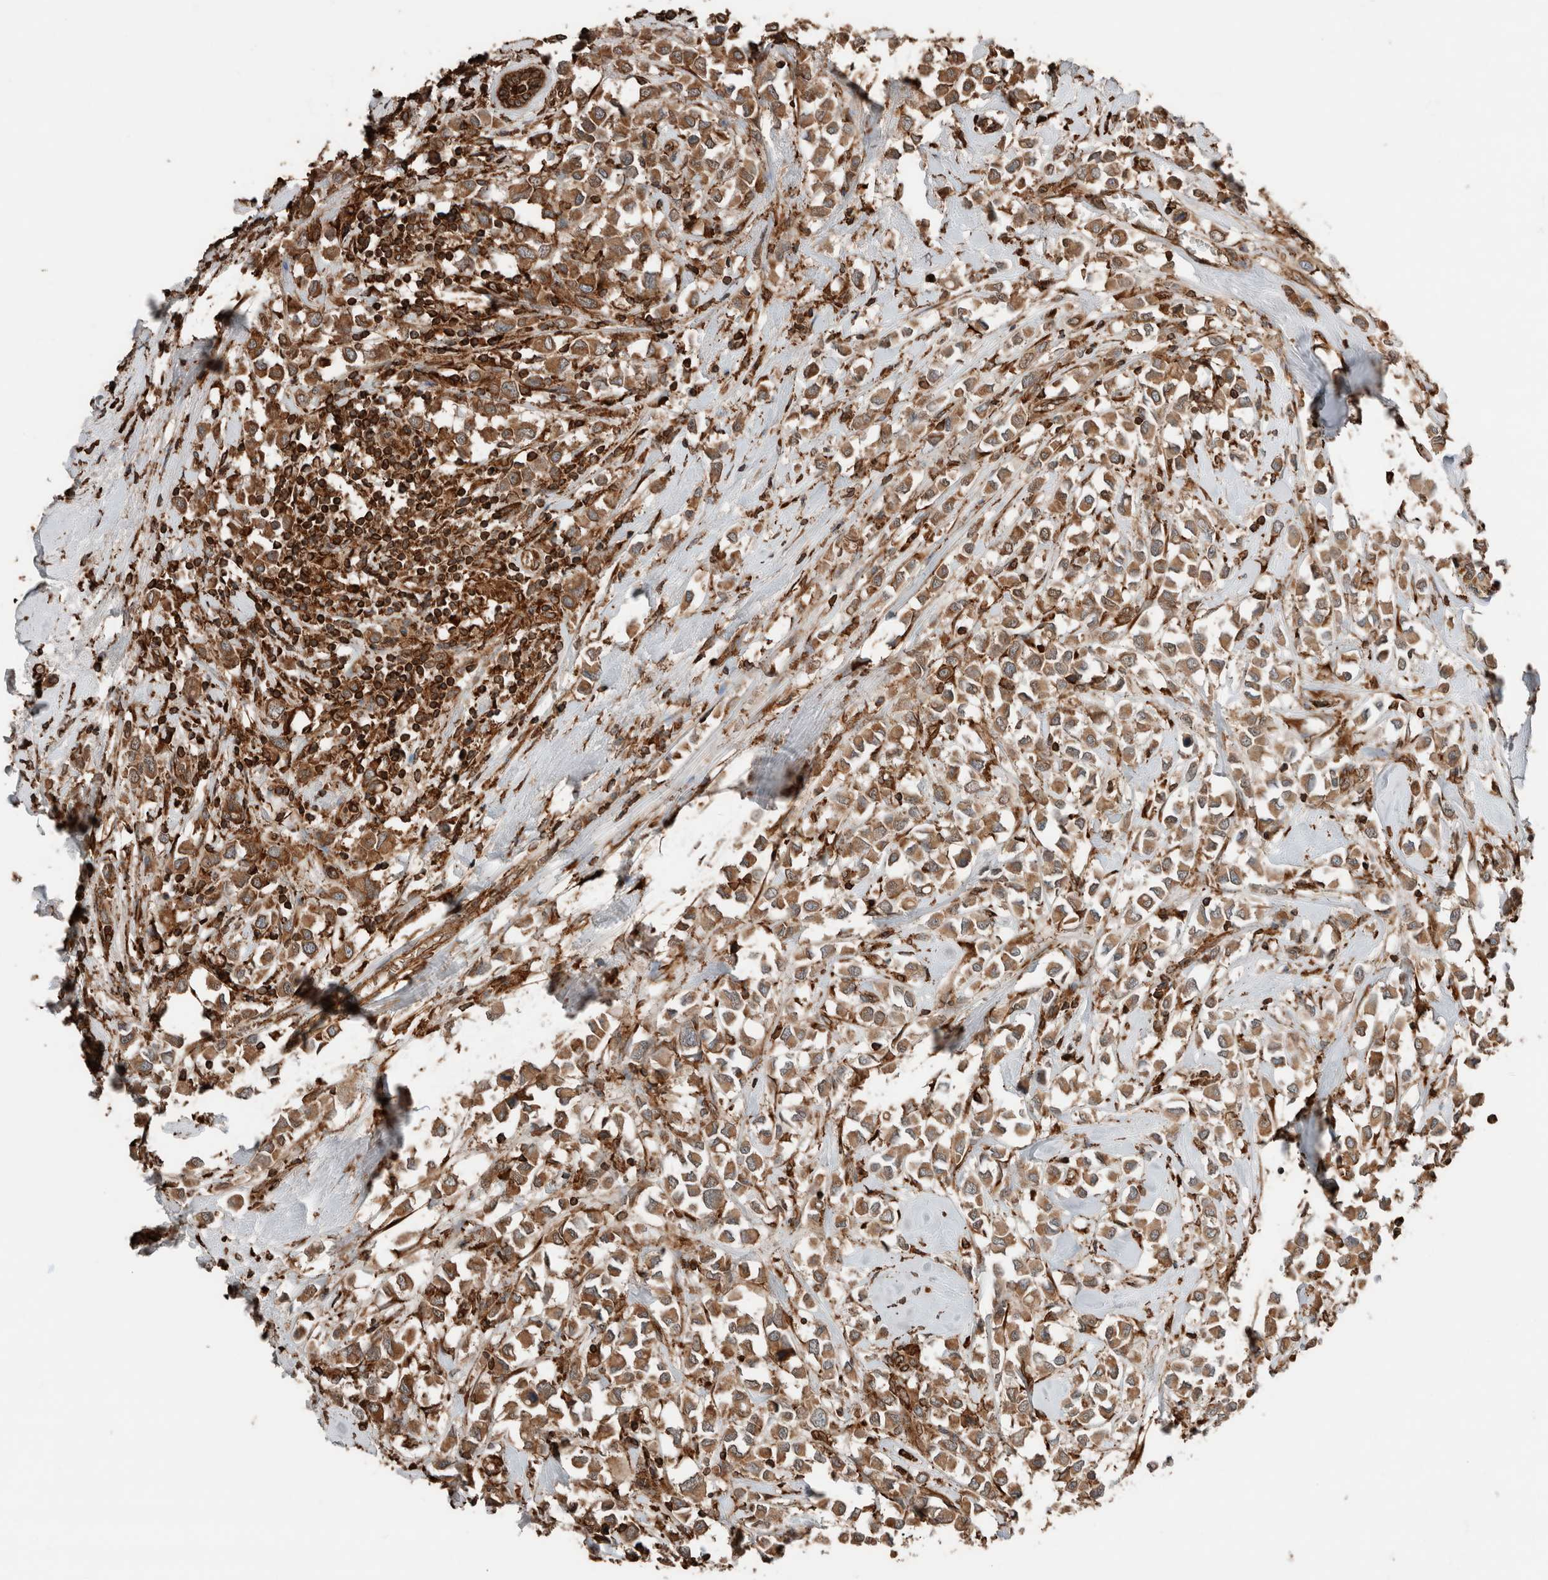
{"staining": {"intensity": "moderate", "quantity": ">75%", "location": "cytoplasmic/membranous"}, "tissue": "breast cancer", "cell_type": "Tumor cells", "image_type": "cancer", "snomed": [{"axis": "morphology", "description": "Duct carcinoma"}, {"axis": "topography", "description": "Breast"}], "caption": "Tumor cells show moderate cytoplasmic/membranous expression in about >75% of cells in breast cancer.", "gene": "ERAP2", "patient": {"sex": "female", "age": 61}}